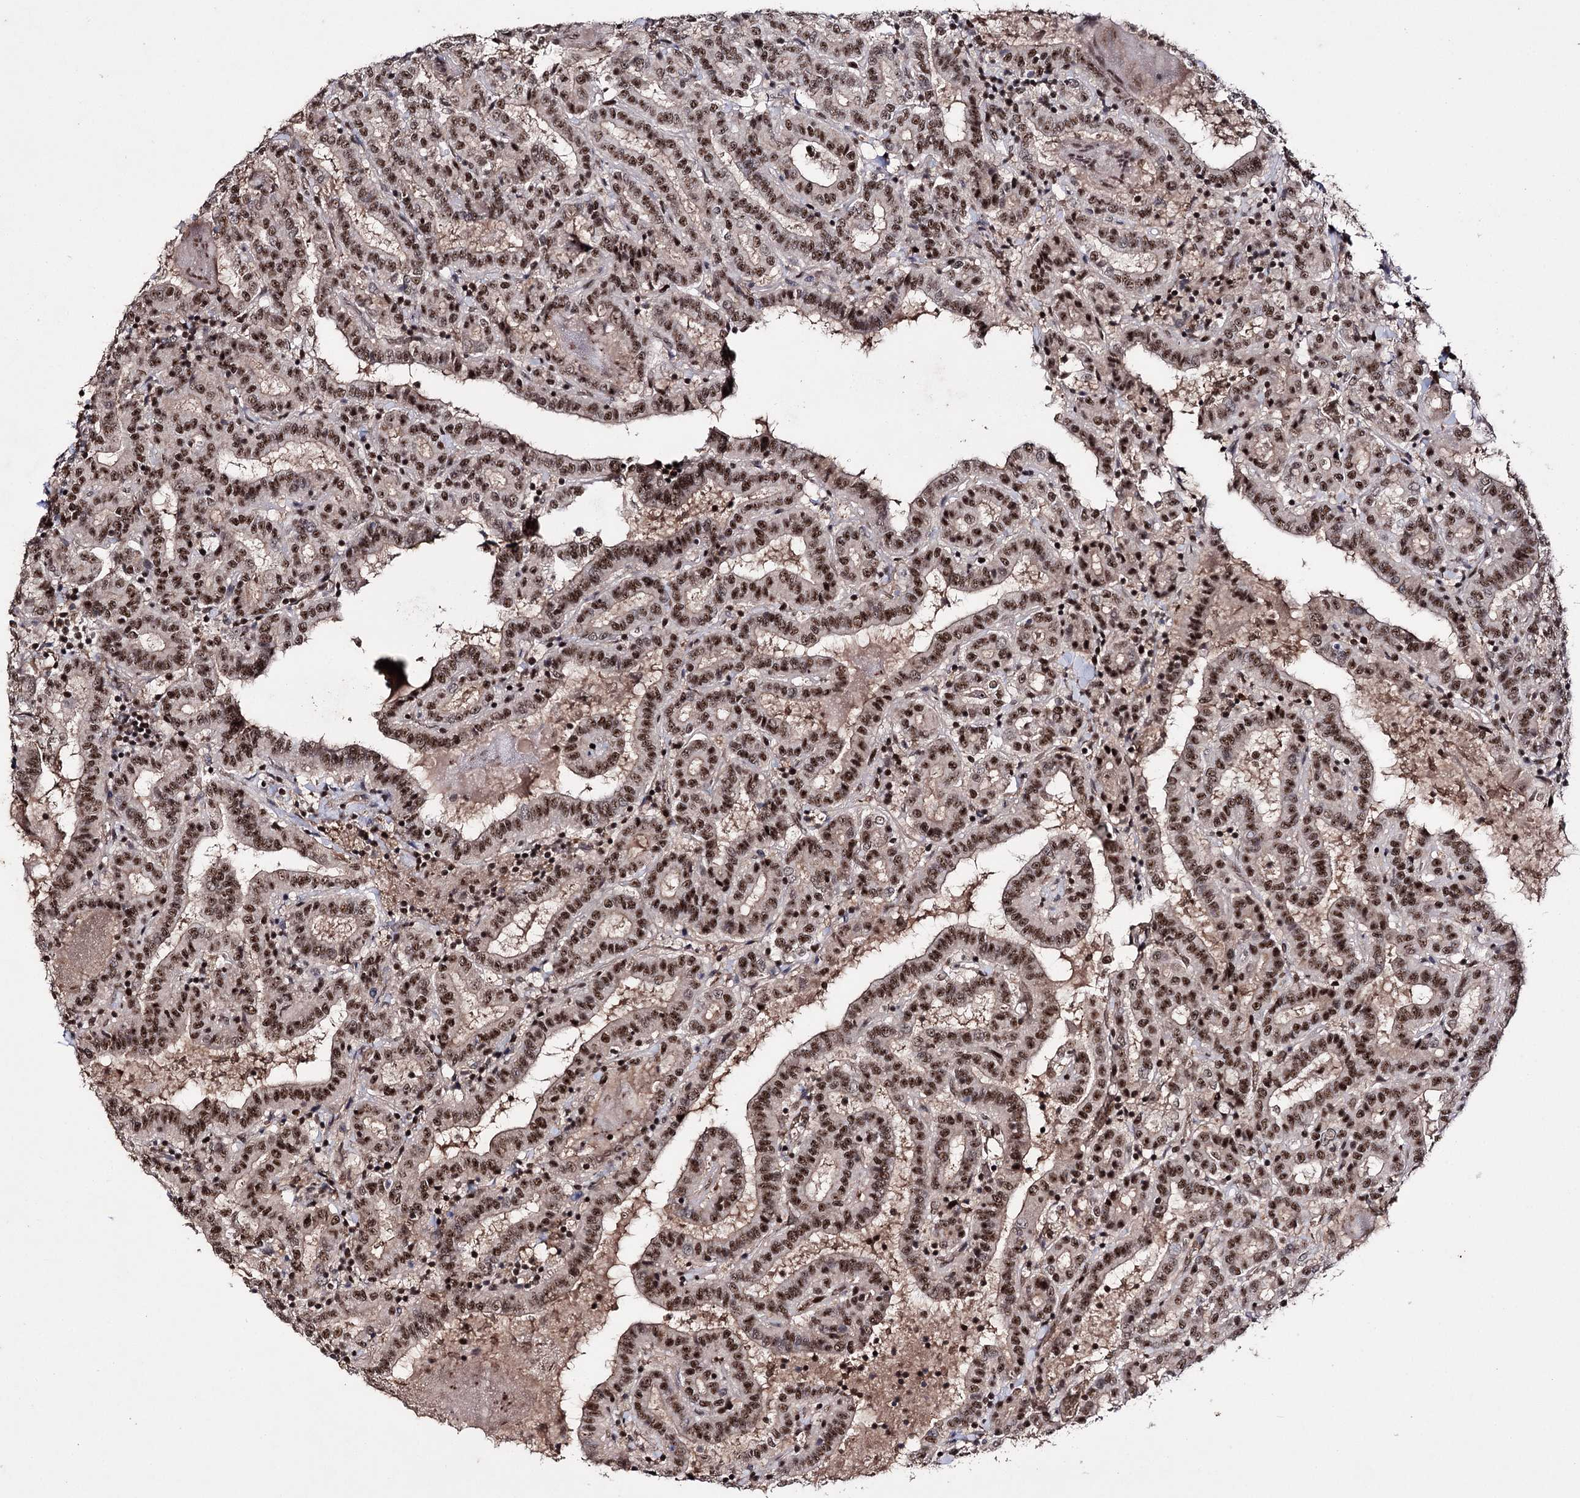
{"staining": {"intensity": "moderate", "quantity": ">75%", "location": "nuclear"}, "tissue": "thyroid cancer", "cell_type": "Tumor cells", "image_type": "cancer", "snomed": [{"axis": "morphology", "description": "Papillary adenocarcinoma, NOS"}, {"axis": "topography", "description": "Thyroid gland"}], "caption": "This histopathology image demonstrates IHC staining of thyroid papillary adenocarcinoma, with medium moderate nuclear positivity in about >75% of tumor cells.", "gene": "PRPF40A", "patient": {"sex": "female", "age": 72}}